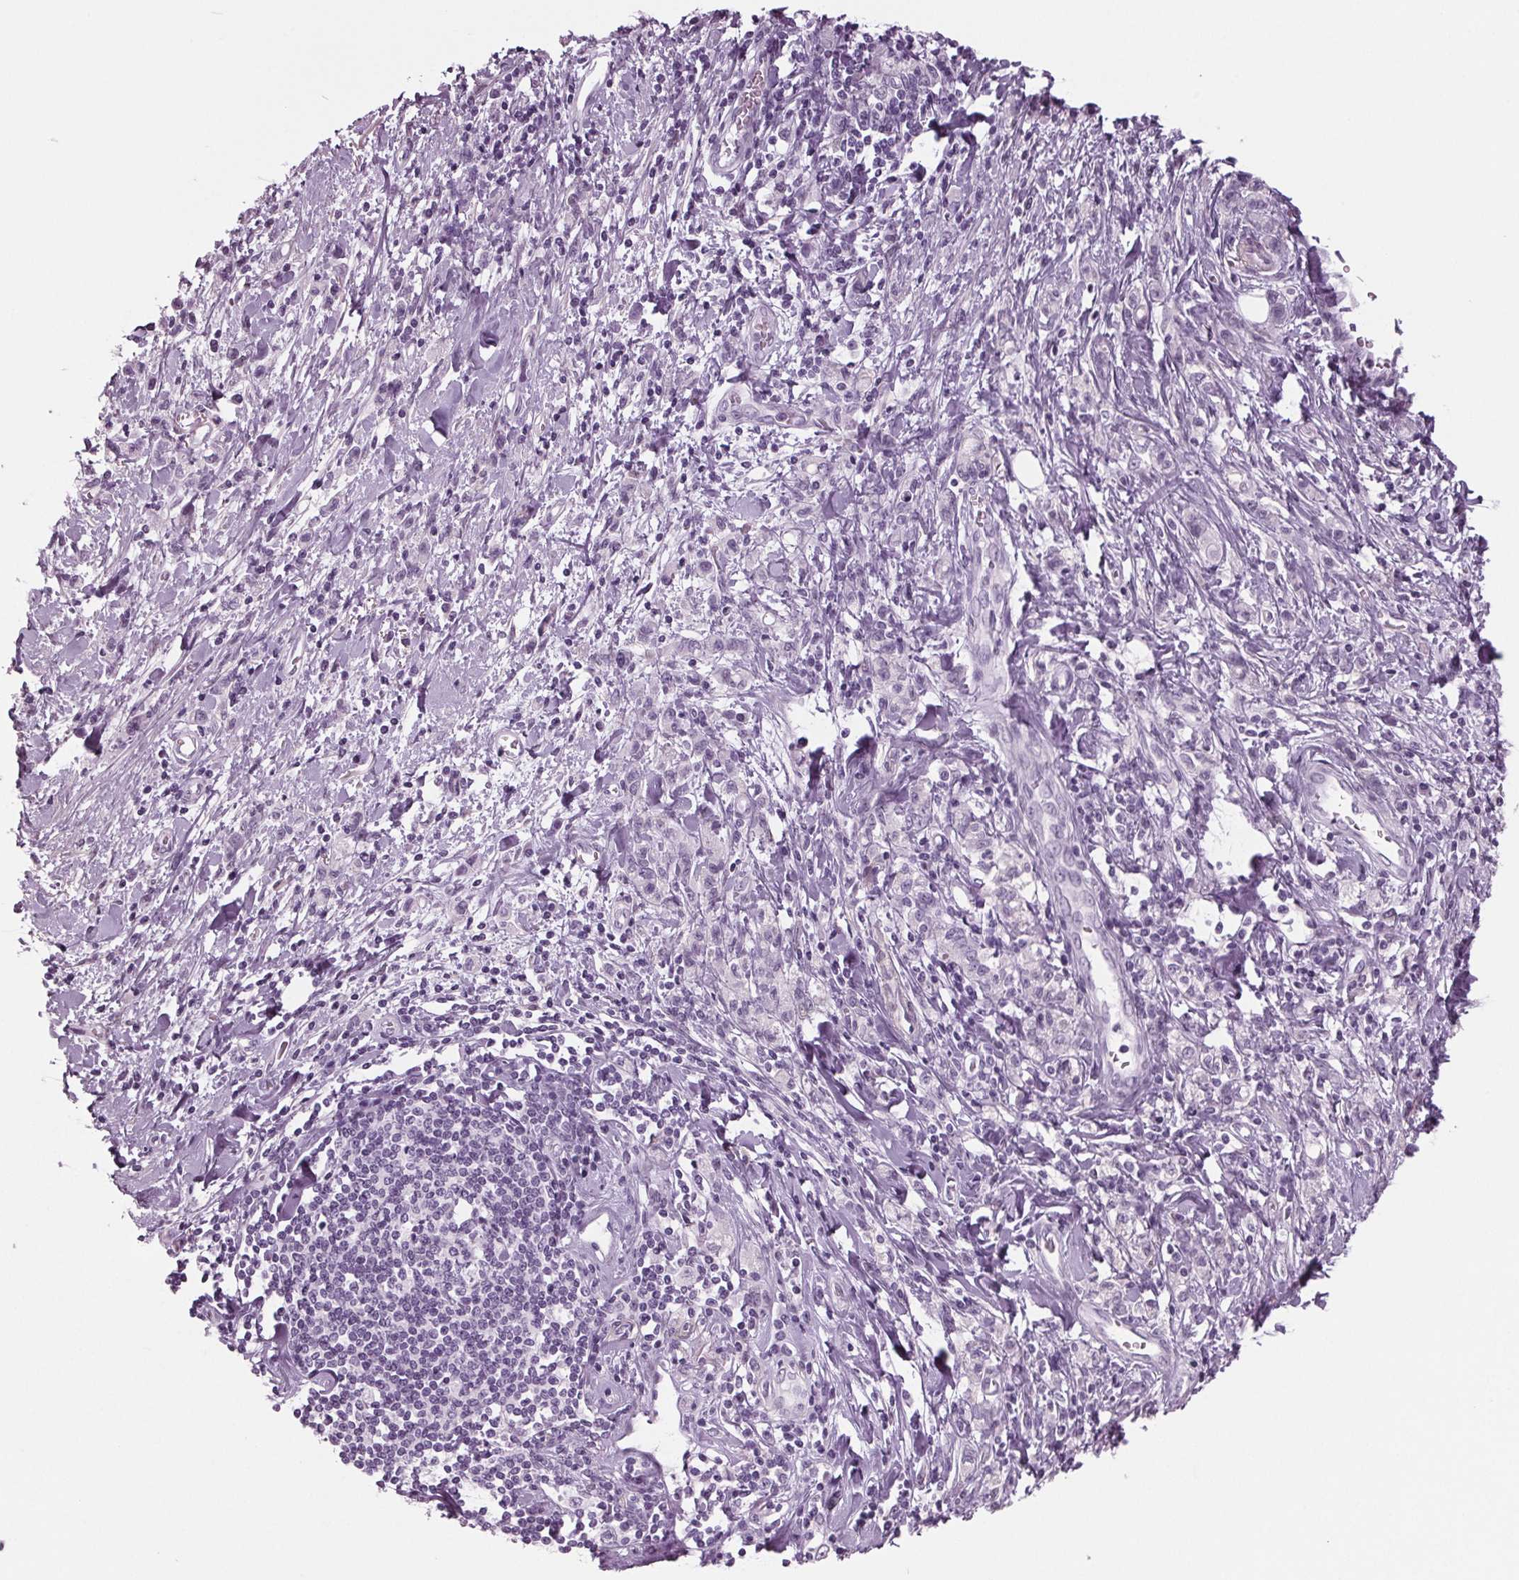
{"staining": {"intensity": "negative", "quantity": "none", "location": "none"}, "tissue": "stomach cancer", "cell_type": "Tumor cells", "image_type": "cancer", "snomed": [{"axis": "morphology", "description": "Adenocarcinoma, NOS"}, {"axis": "topography", "description": "Stomach"}], "caption": "This is a photomicrograph of immunohistochemistry staining of stomach adenocarcinoma, which shows no staining in tumor cells.", "gene": "BHLHE22", "patient": {"sex": "male", "age": 77}}